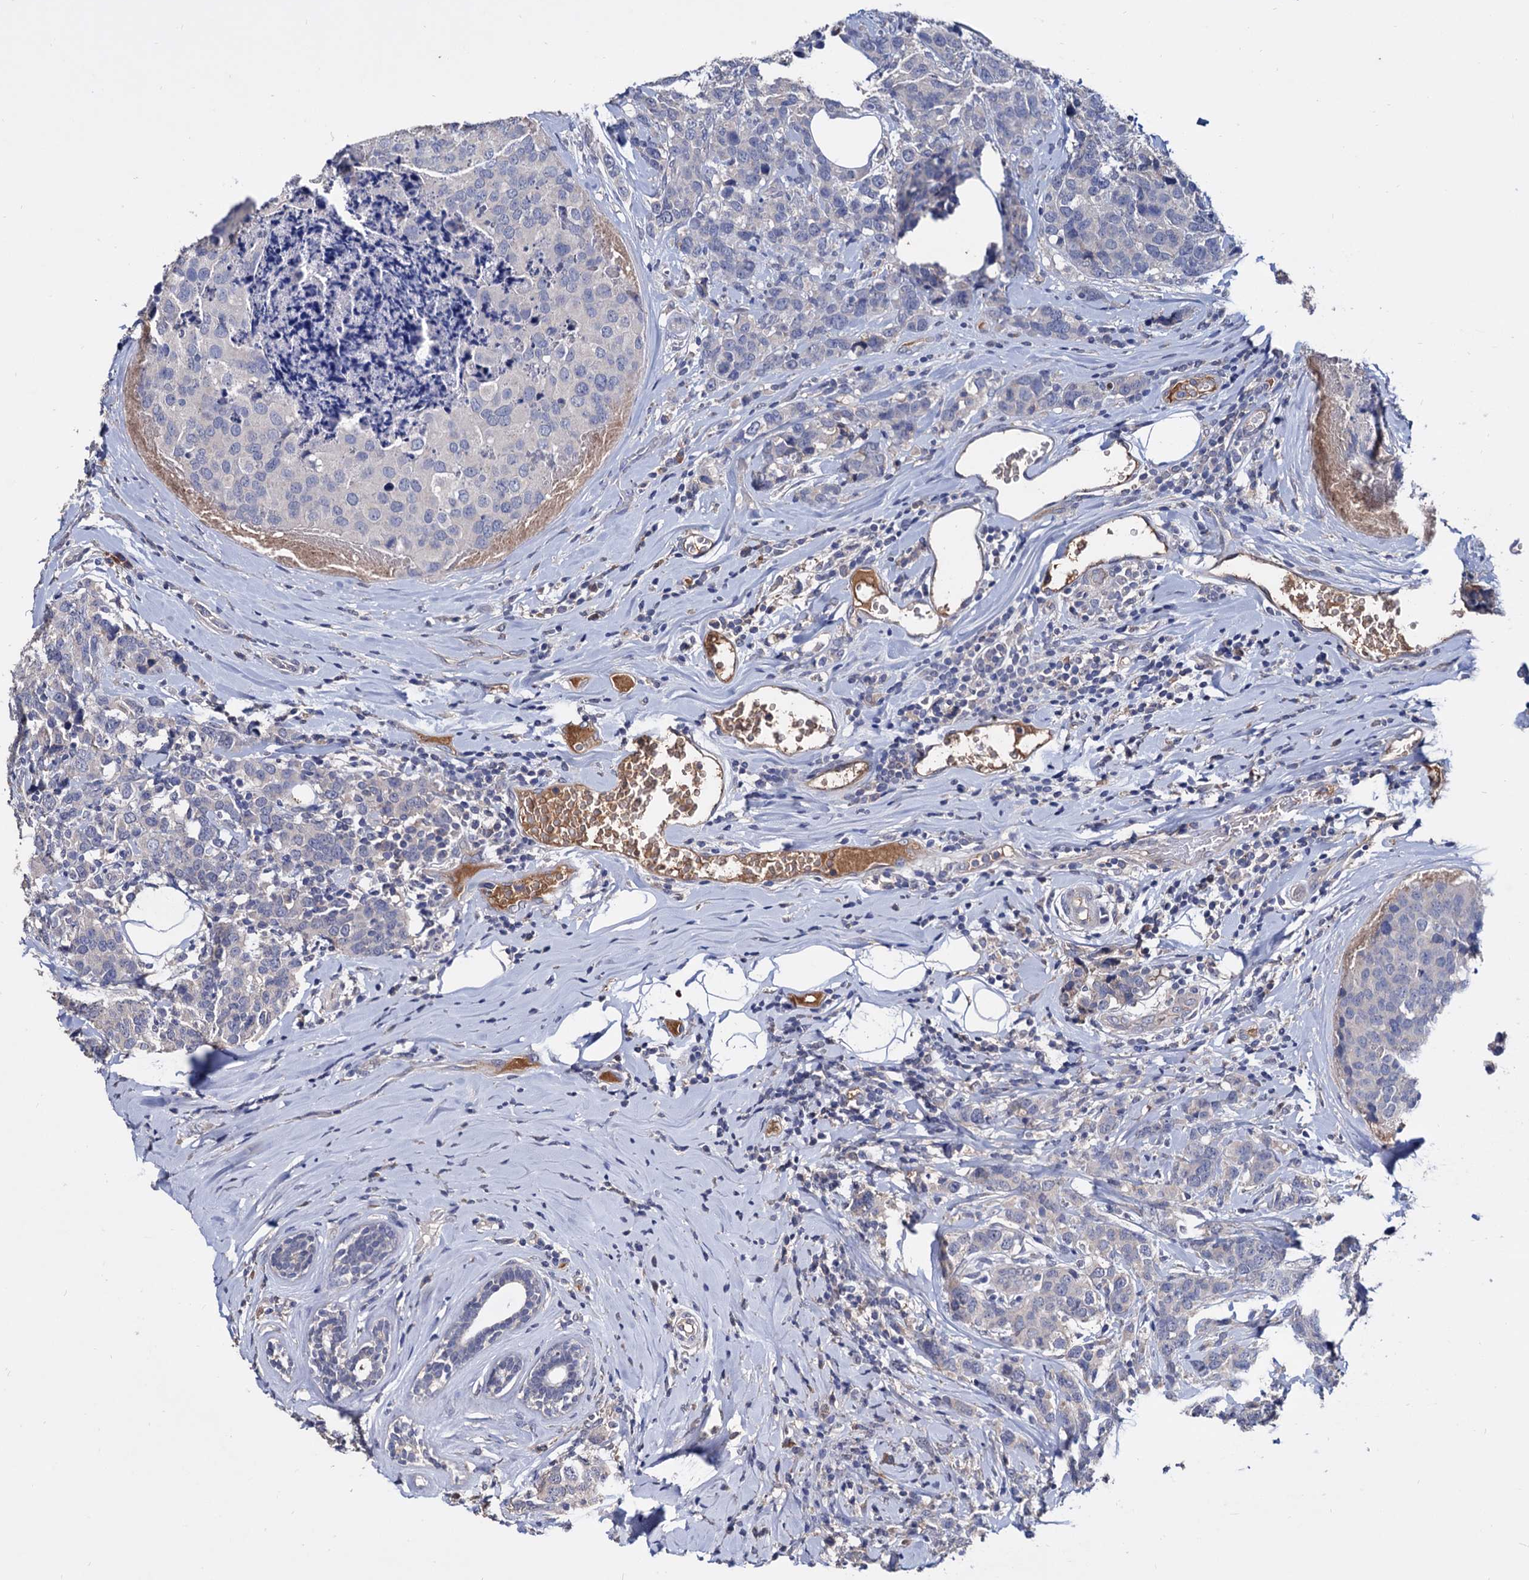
{"staining": {"intensity": "negative", "quantity": "none", "location": "none"}, "tissue": "breast cancer", "cell_type": "Tumor cells", "image_type": "cancer", "snomed": [{"axis": "morphology", "description": "Lobular carcinoma"}, {"axis": "topography", "description": "Breast"}], "caption": "Immunohistochemistry of human breast cancer (lobular carcinoma) reveals no positivity in tumor cells.", "gene": "NPAS4", "patient": {"sex": "female", "age": 59}}